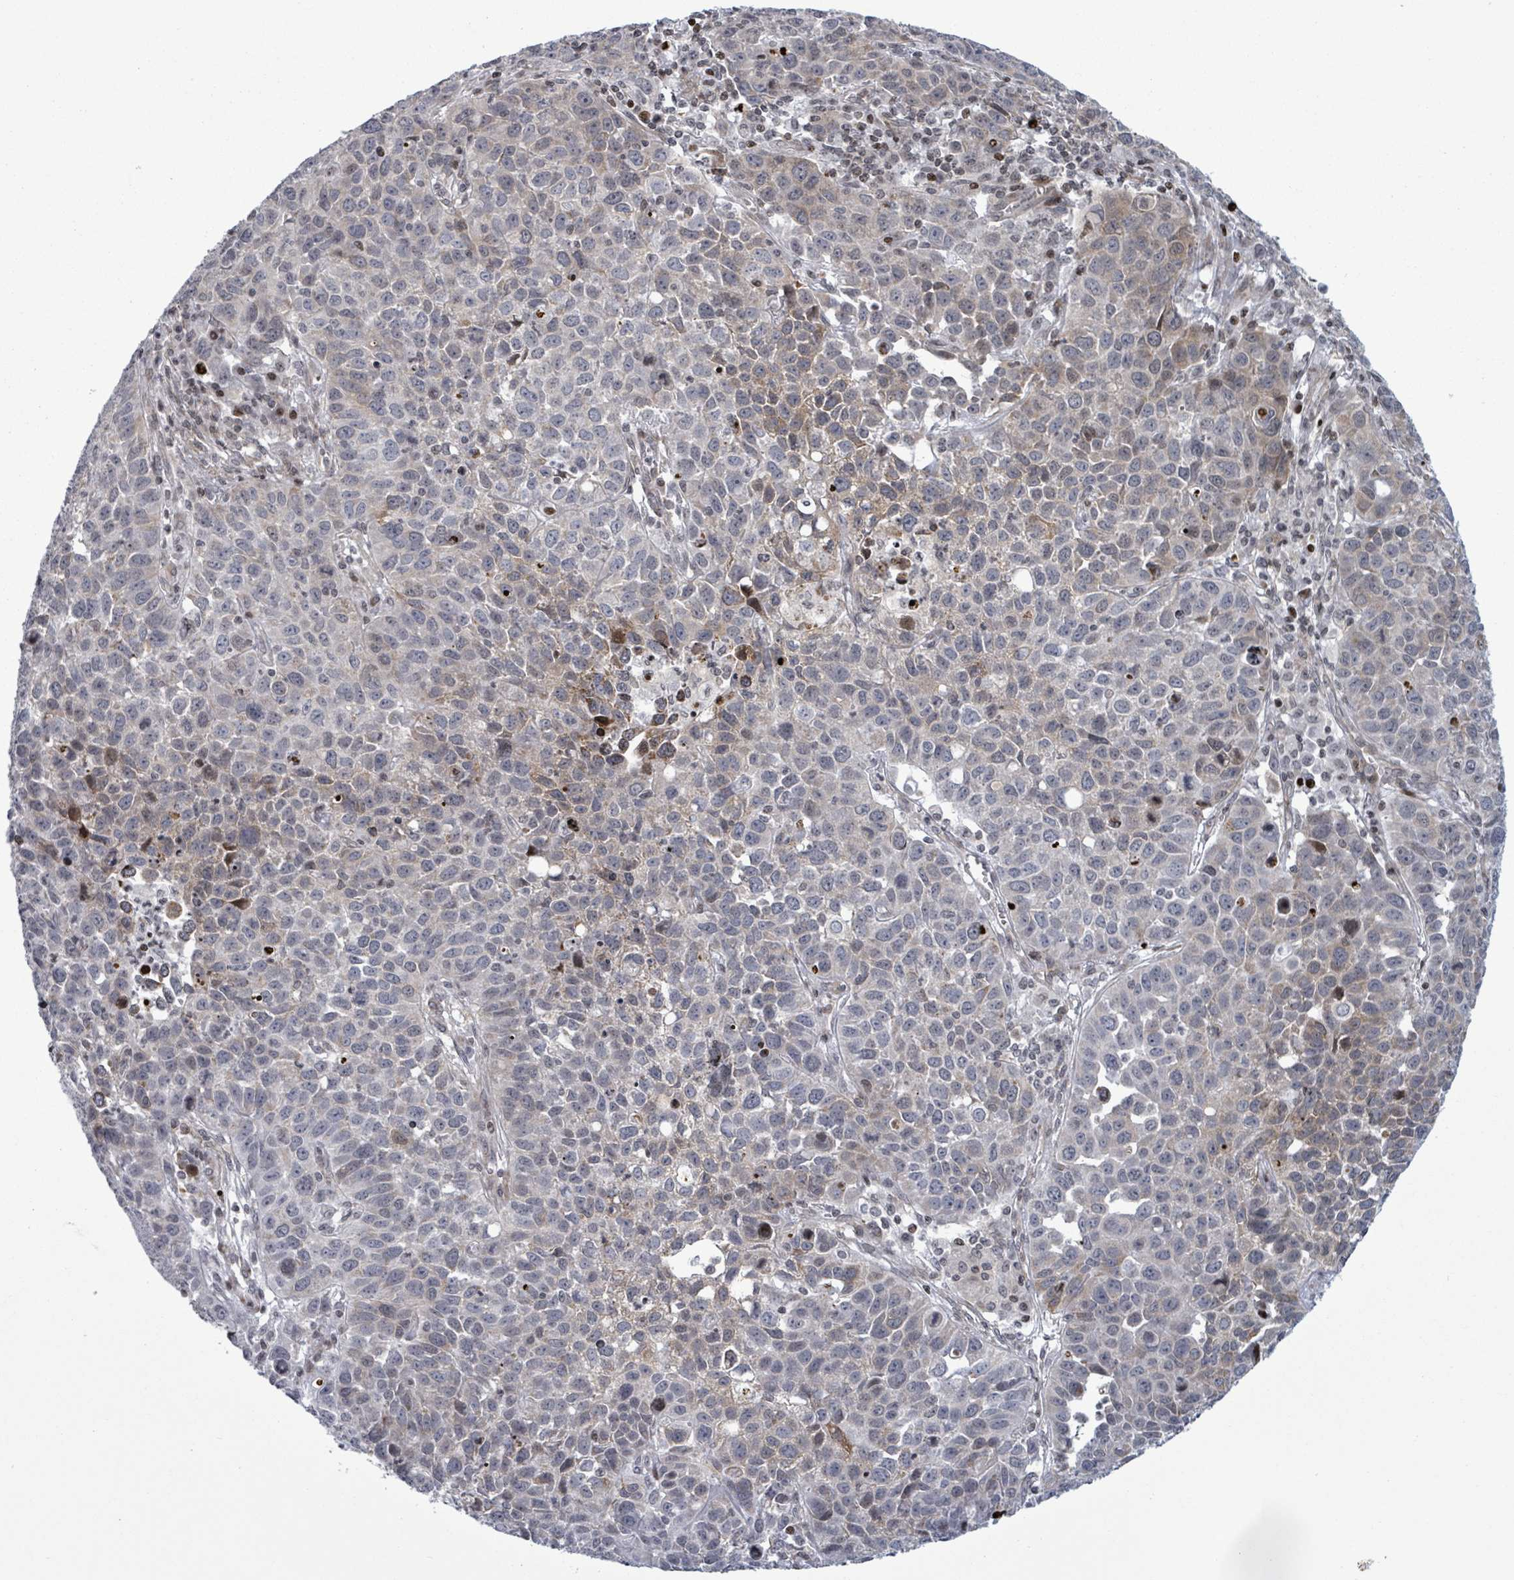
{"staining": {"intensity": "moderate", "quantity": "<25%", "location": "cytoplasmic/membranous,nuclear"}, "tissue": "lung cancer", "cell_type": "Tumor cells", "image_type": "cancer", "snomed": [{"axis": "morphology", "description": "Squamous cell carcinoma, NOS"}, {"axis": "topography", "description": "Lung"}], "caption": "This is a histology image of immunohistochemistry staining of lung squamous cell carcinoma, which shows moderate staining in the cytoplasmic/membranous and nuclear of tumor cells.", "gene": "FNDC4", "patient": {"sex": "male", "age": 76}}